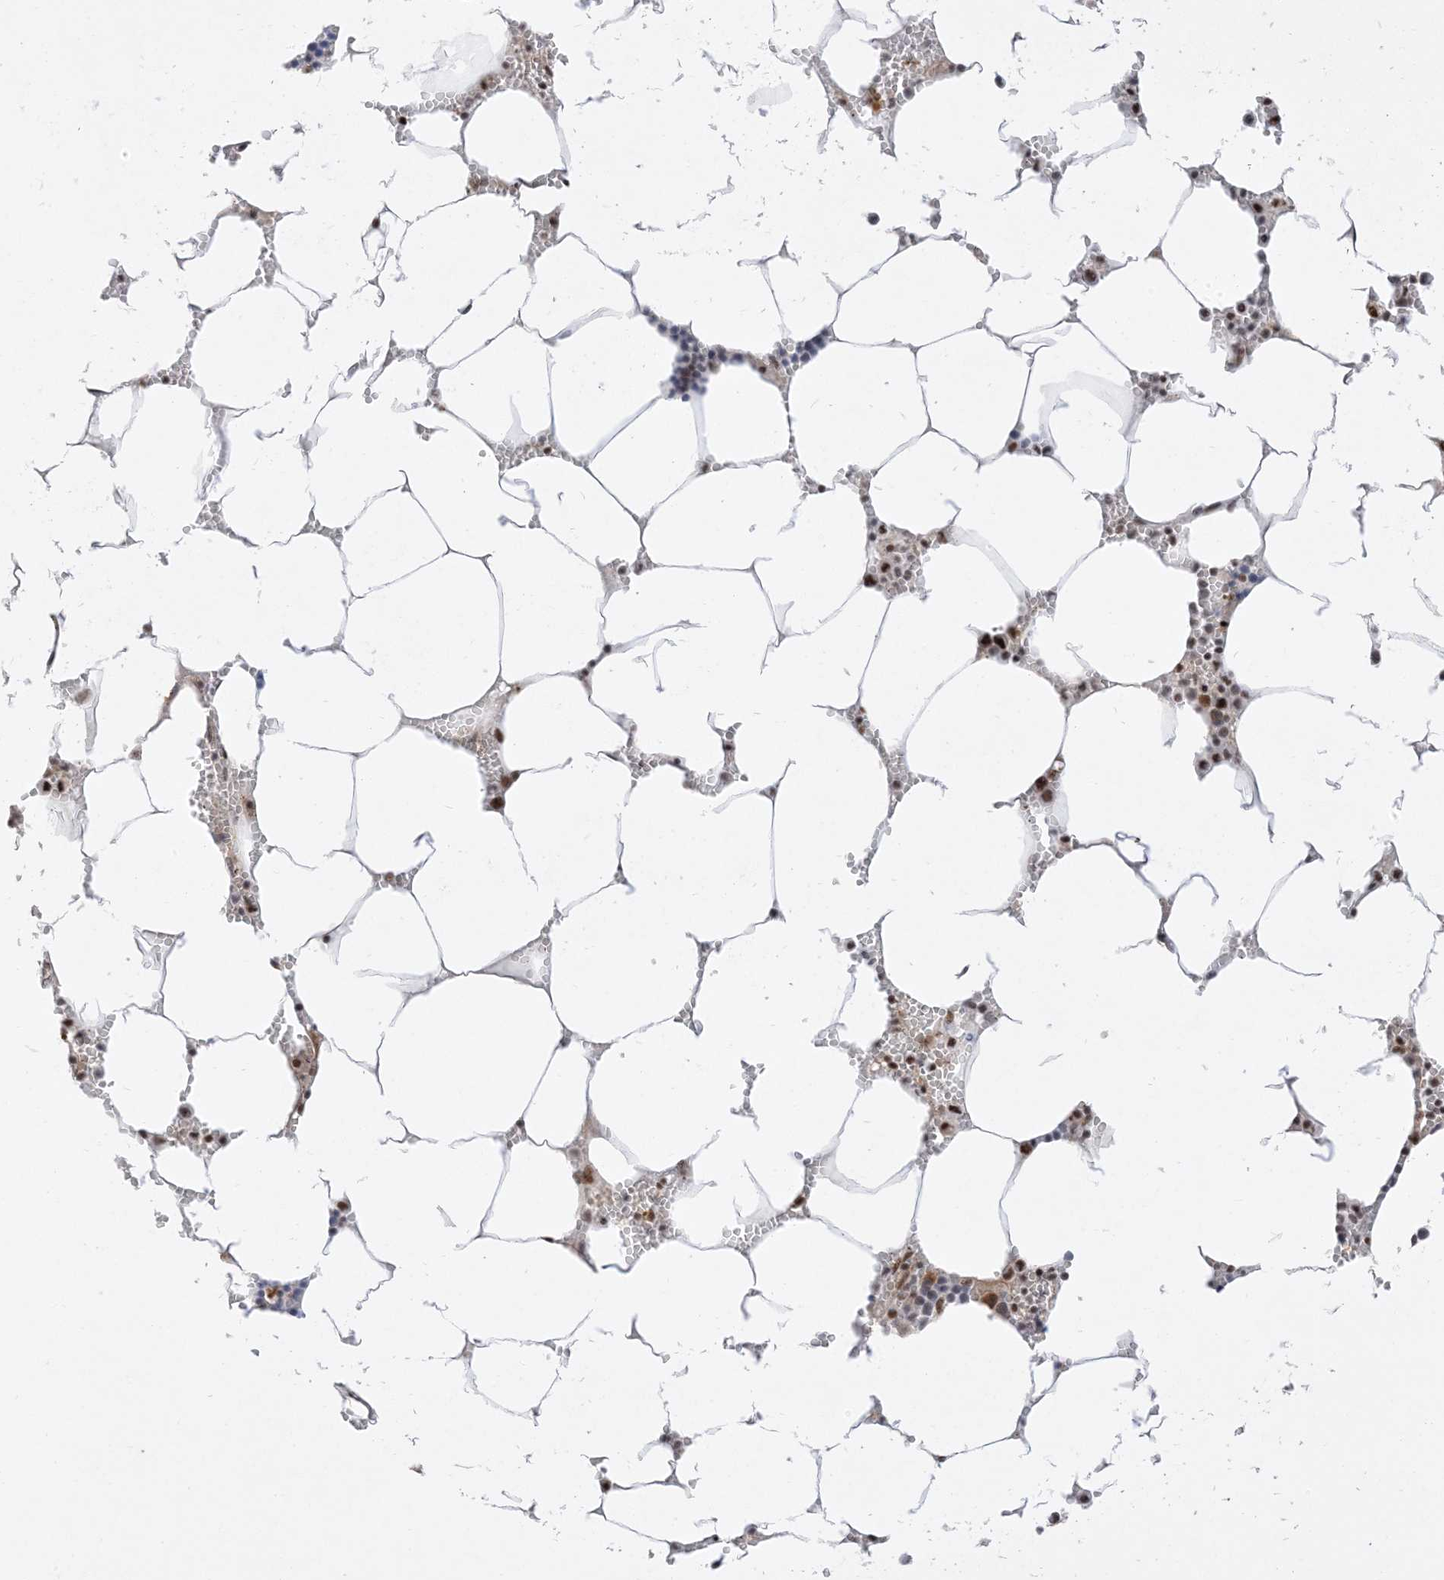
{"staining": {"intensity": "strong", "quantity": "25%-75%", "location": "nuclear"}, "tissue": "bone marrow", "cell_type": "Hematopoietic cells", "image_type": "normal", "snomed": [{"axis": "morphology", "description": "Normal tissue, NOS"}, {"axis": "topography", "description": "Bone marrow"}], "caption": "Immunohistochemical staining of normal bone marrow shows strong nuclear protein positivity in about 25%-75% of hematopoietic cells.", "gene": "SF3A3", "patient": {"sex": "male", "age": 70}}